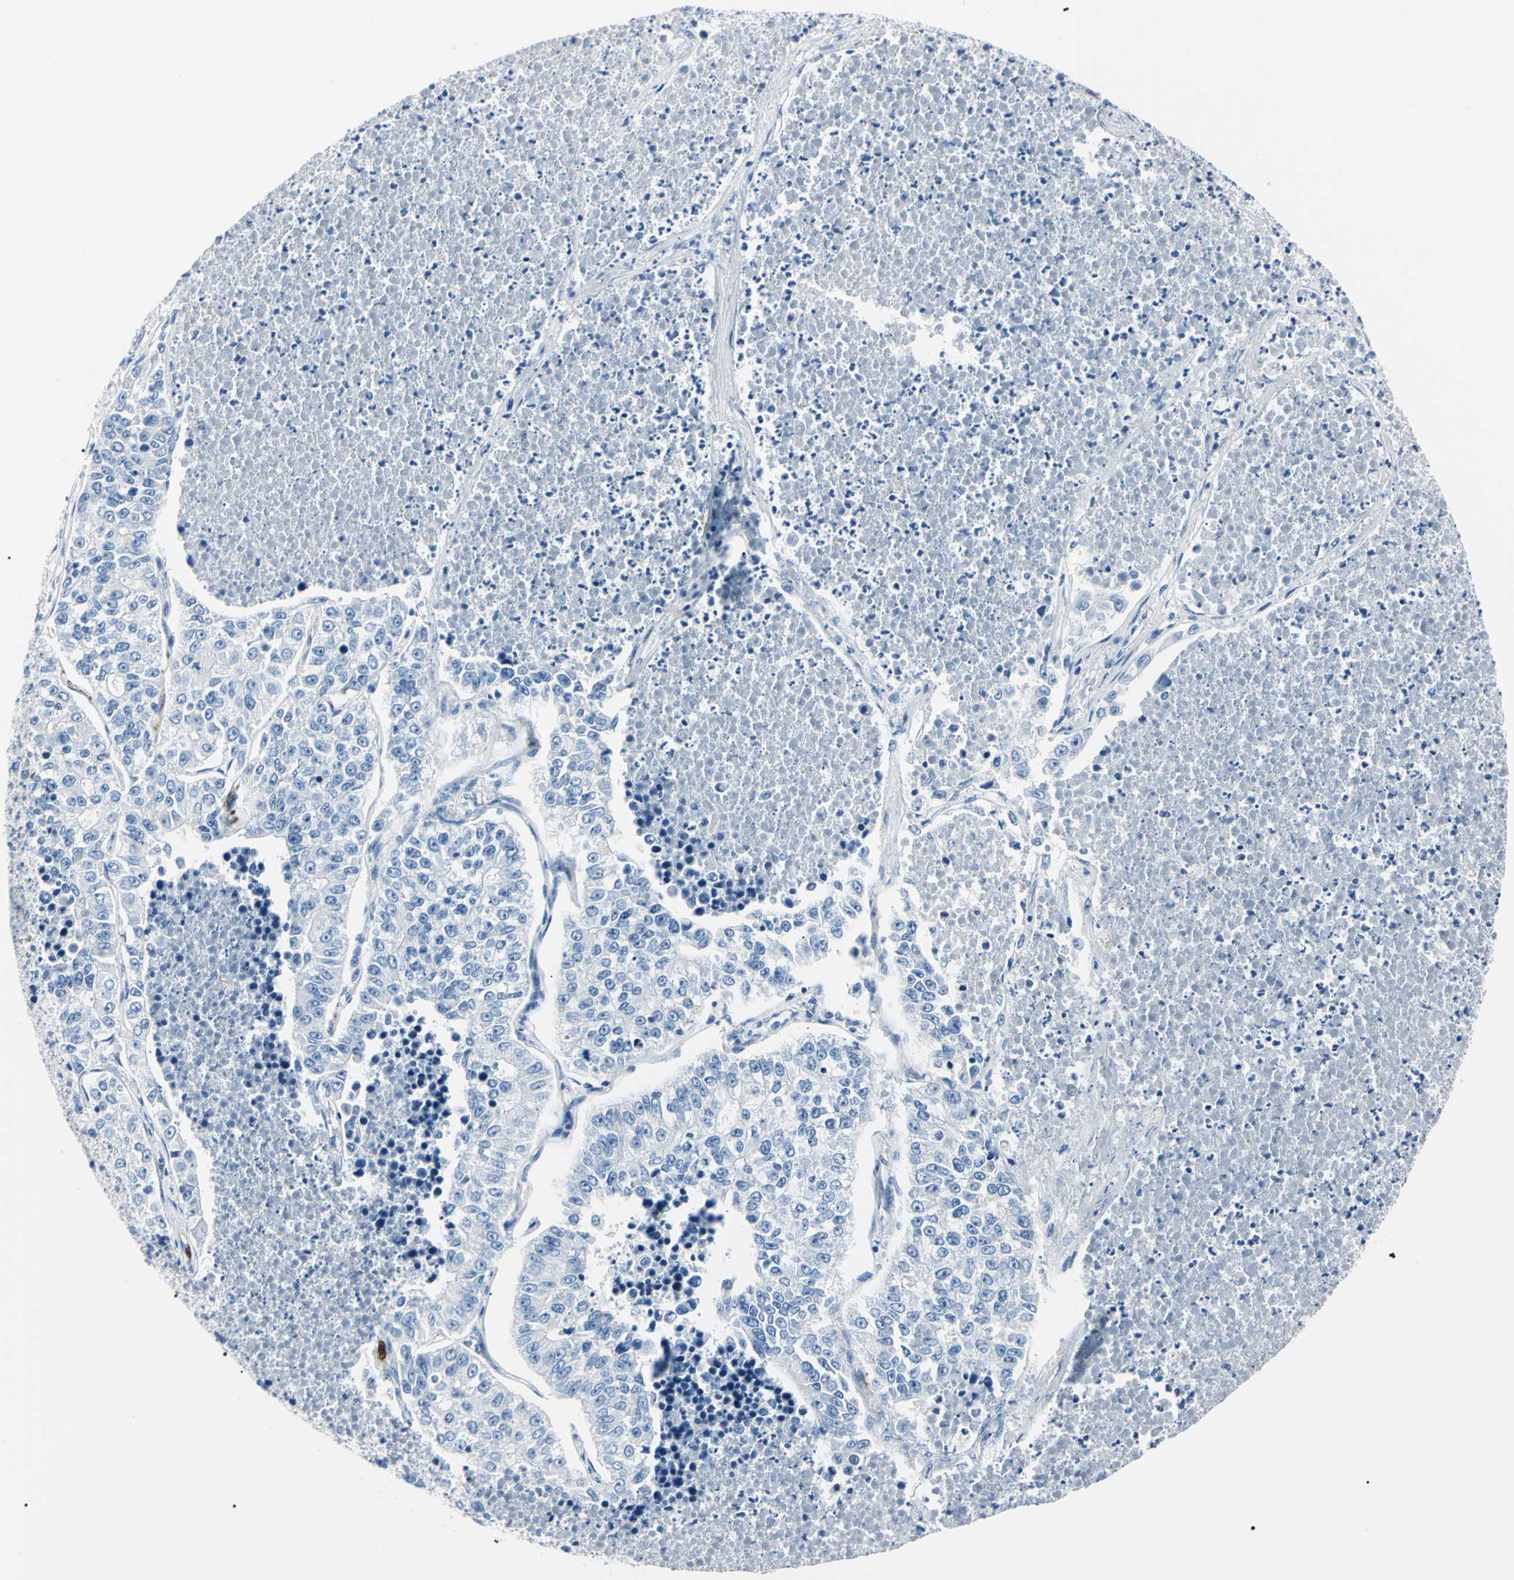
{"staining": {"intensity": "negative", "quantity": "none", "location": "none"}, "tissue": "lung cancer", "cell_type": "Tumor cells", "image_type": "cancer", "snomed": [{"axis": "morphology", "description": "Adenocarcinoma, NOS"}, {"axis": "topography", "description": "Lung"}], "caption": "Immunohistochemical staining of human lung adenocarcinoma shows no significant positivity in tumor cells. Brightfield microscopy of IHC stained with DAB (3,3'-diaminobenzidine) (brown) and hematoxylin (blue), captured at high magnification.", "gene": "CA2", "patient": {"sex": "male", "age": 49}}